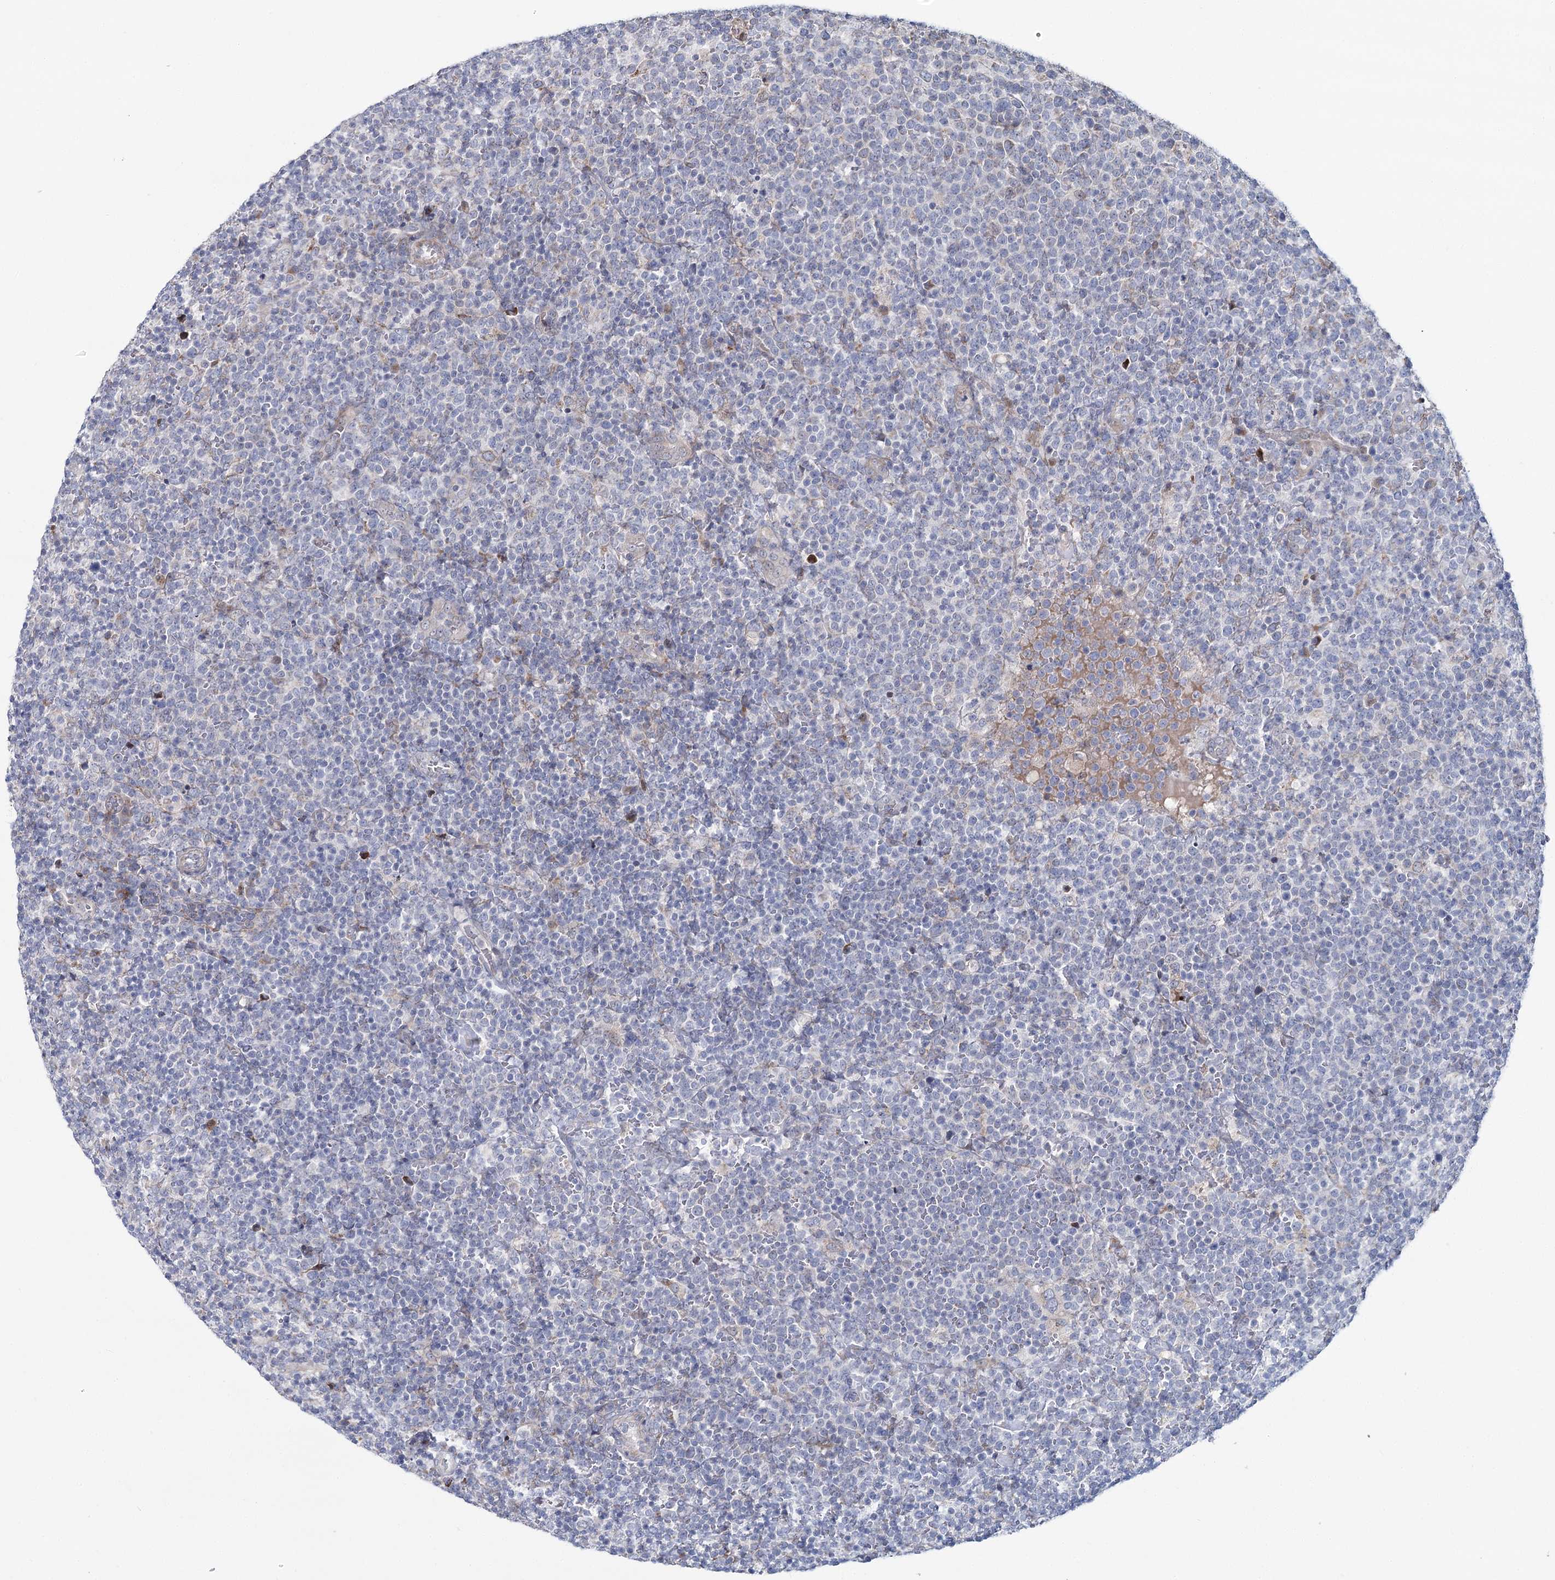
{"staining": {"intensity": "negative", "quantity": "none", "location": "none"}, "tissue": "lymphoma", "cell_type": "Tumor cells", "image_type": "cancer", "snomed": [{"axis": "morphology", "description": "Malignant lymphoma, non-Hodgkin's type, High grade"}, {"axis": "topography", "description": "Lymph node"}], "caption": "Immunohistochemistry (IHC) of human malignant lymphoma, non-Hodgkin's type (high-grade) displays no staining in tumor cells.", "gene": "CPLANE1", "patient": {"sex": "male", "age": 61}}